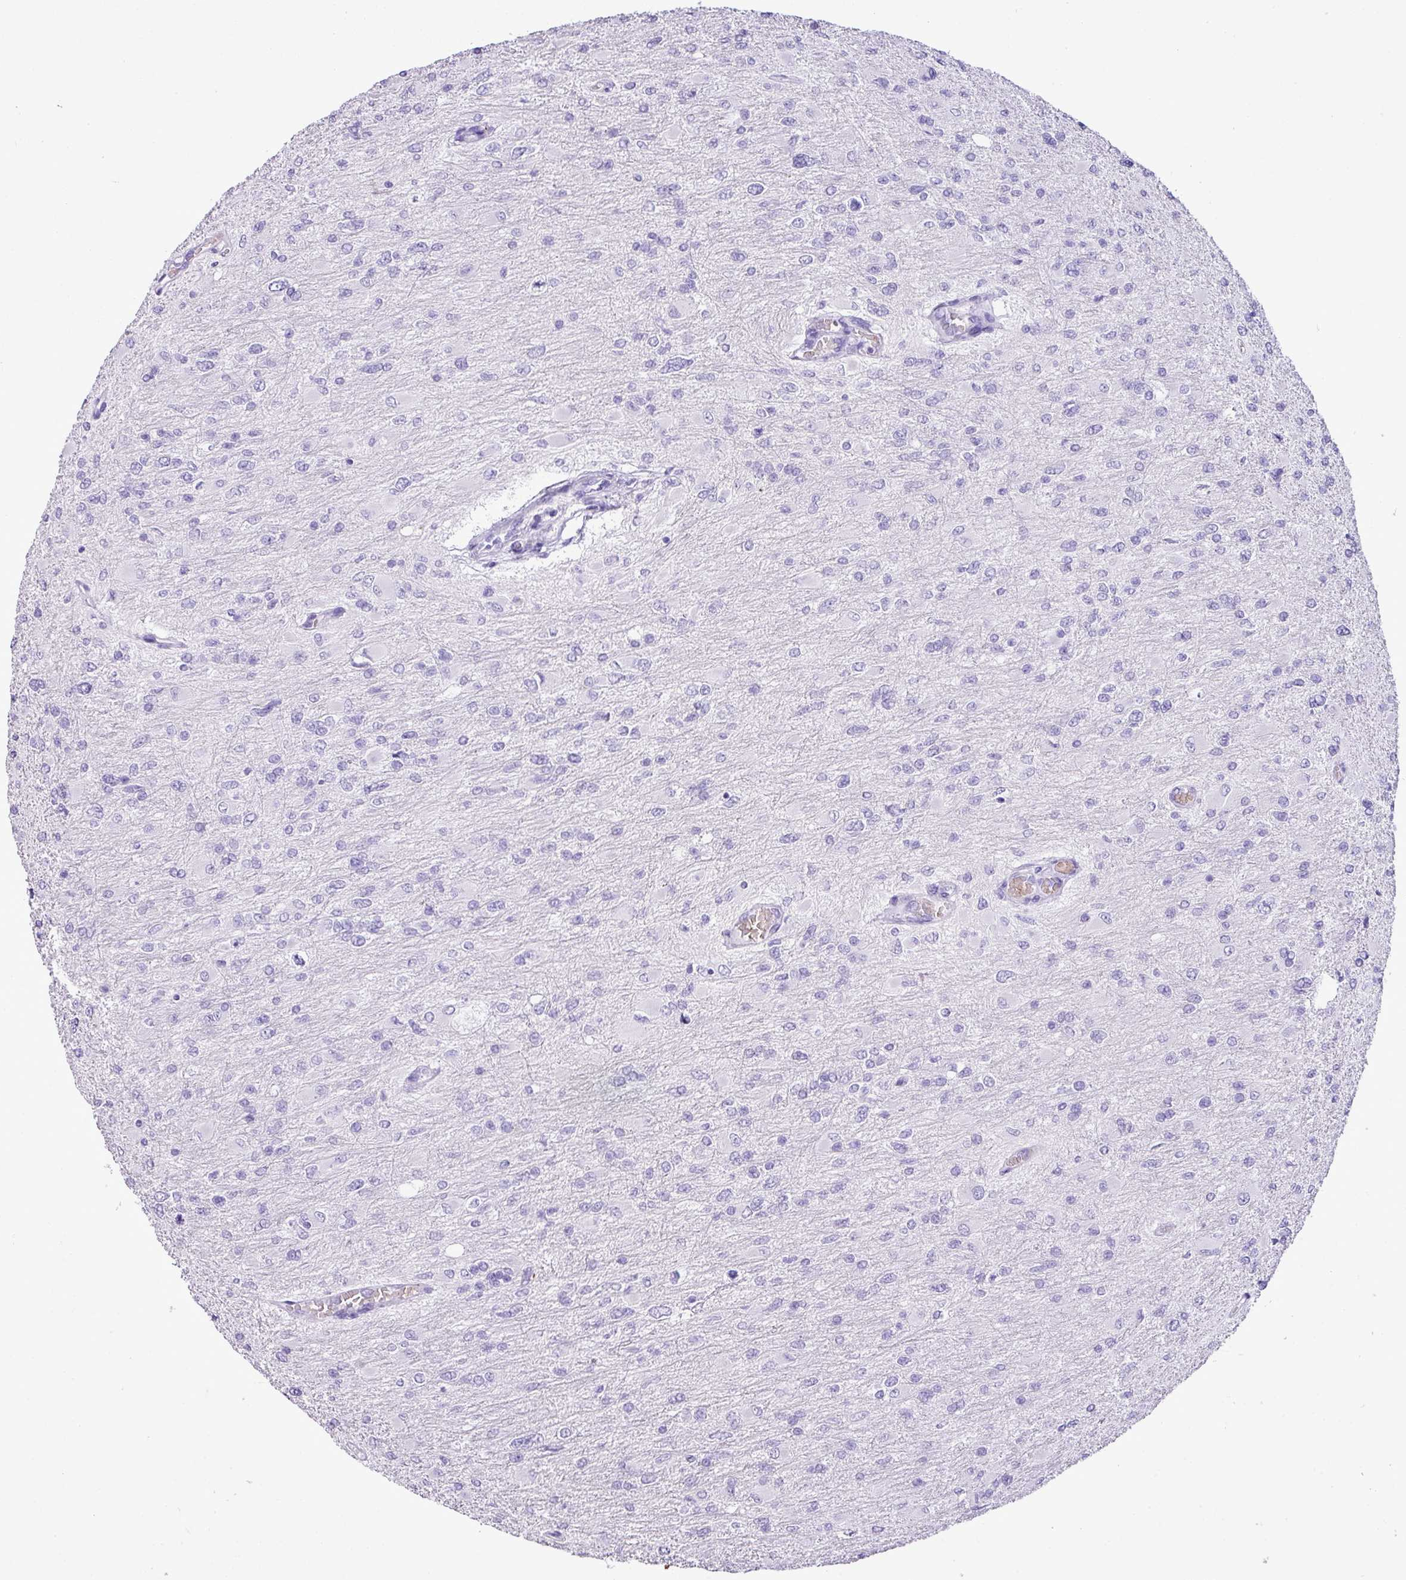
{"staining": {"intensity": "negative", "quantity": "none", "location": "none"}, "tissue": "glioma", "cell_type": "Tumor cells", "image_type": "cancer", "snomed": [{"axis": "morphology", "description": "Glioma, malignant, High grade"}, {"axis": "topography", "description": "Cerebral cortex"}], "caption": "High power microscopy micrograph of an IHC micrograph of malignant glioma (high-grade), revealing no significant staining in tumor cells. The staining is performed using DAB (3,3'-diaminobenzidine) brown chromogen with nuclei counter-stained in using hematoxylin.", "gene": "ZSCAN5A", "patient": {"sex": "female", "age": 36}}